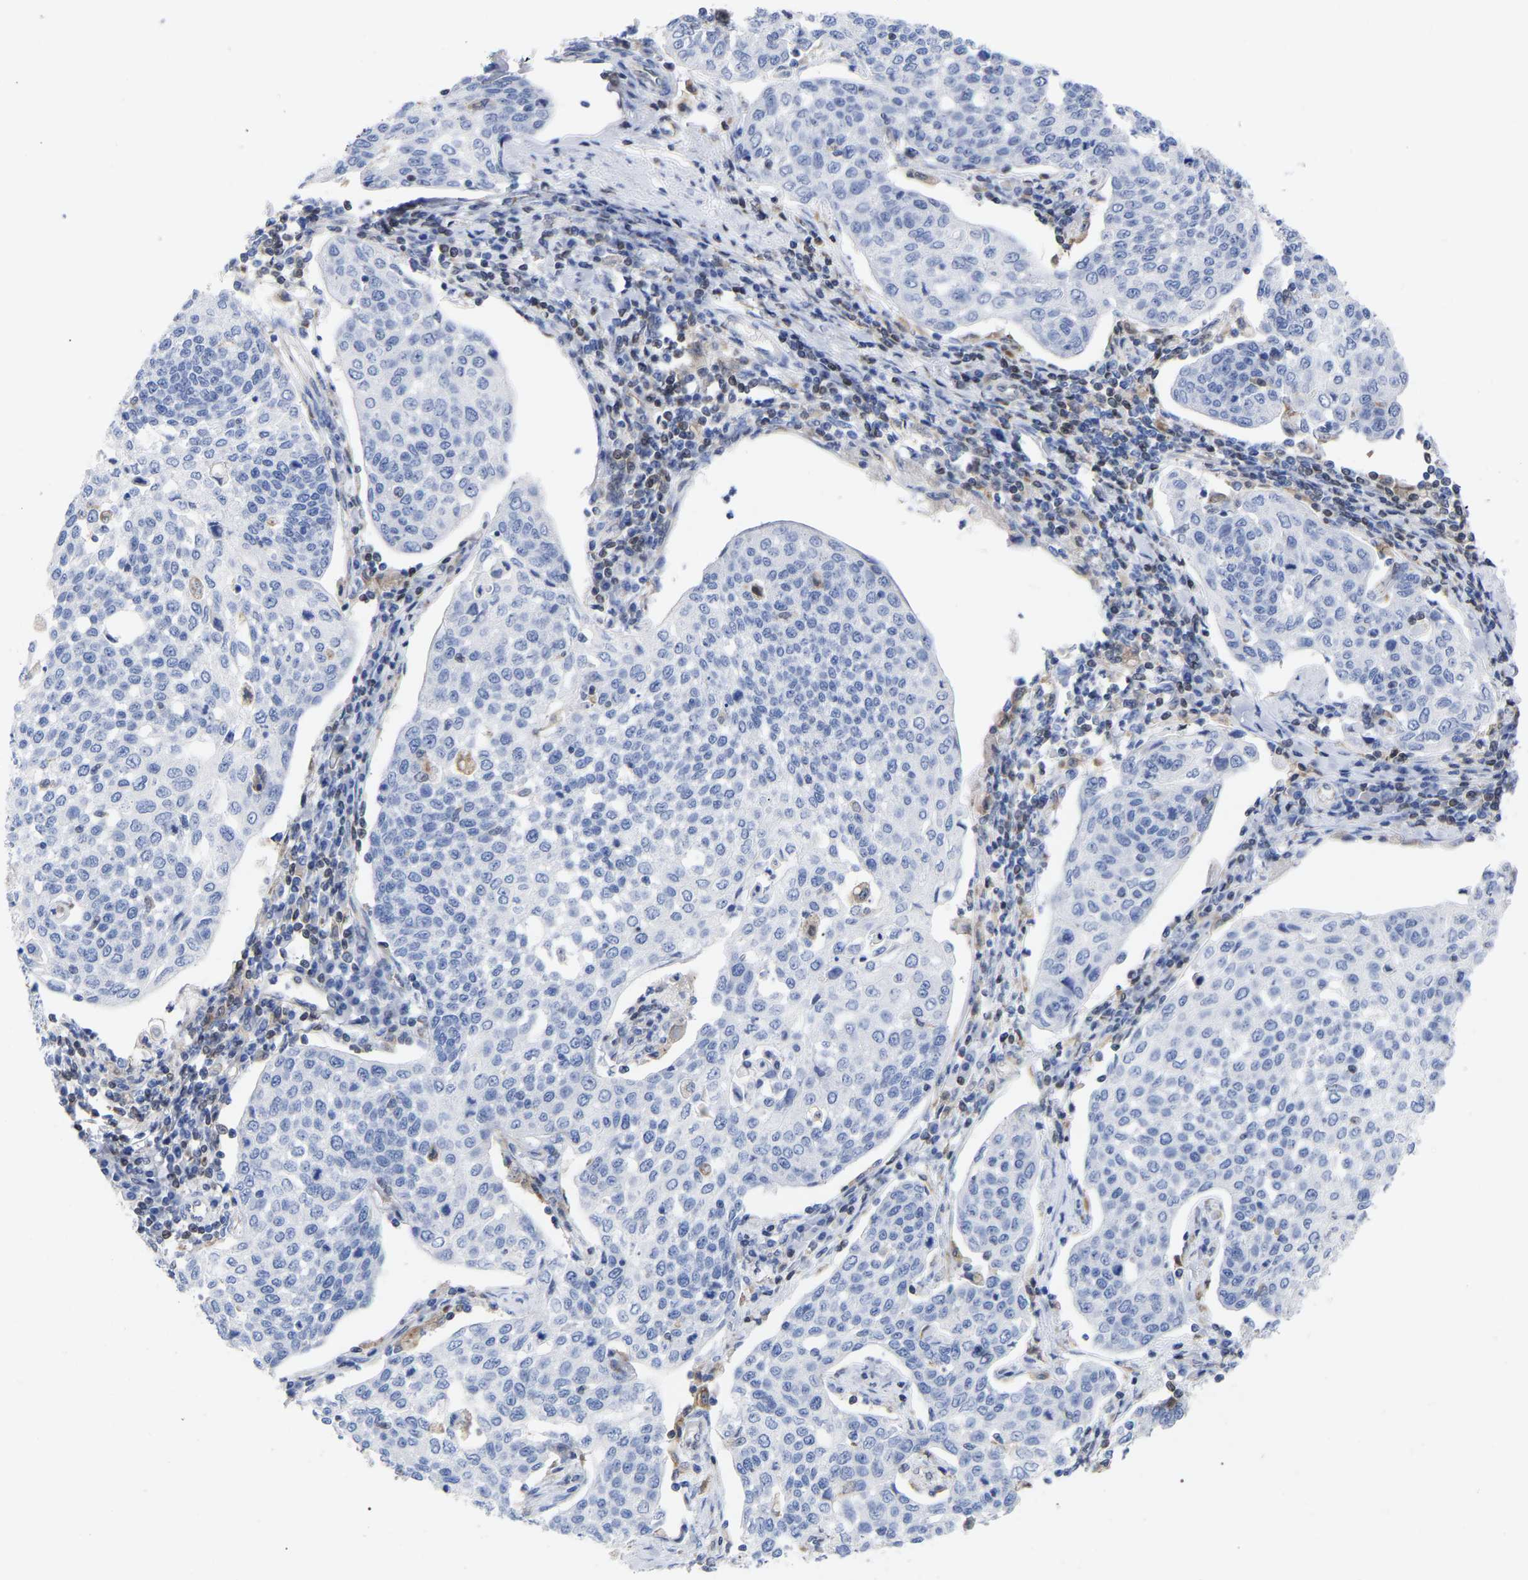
{"staining": {"intensity": "negative", "quantity": "none", "location": "none"}, "tissue": "cervical cancer", "cell_type": "Tumor cells", "image_type": "cancer", "snomed": [{"axis": "morphology", "description": "Squamous cell carcinoma, NOS"}, {"axis": "topography", "description": "Cervix"}], "caption": "Cervical squamous cell carcinoma stained for a protein using immunohistochemistry demonstrates no expression tumor cells.", "gene": "GIMAP4", "patient": {"sex": "female", "age": 34}}